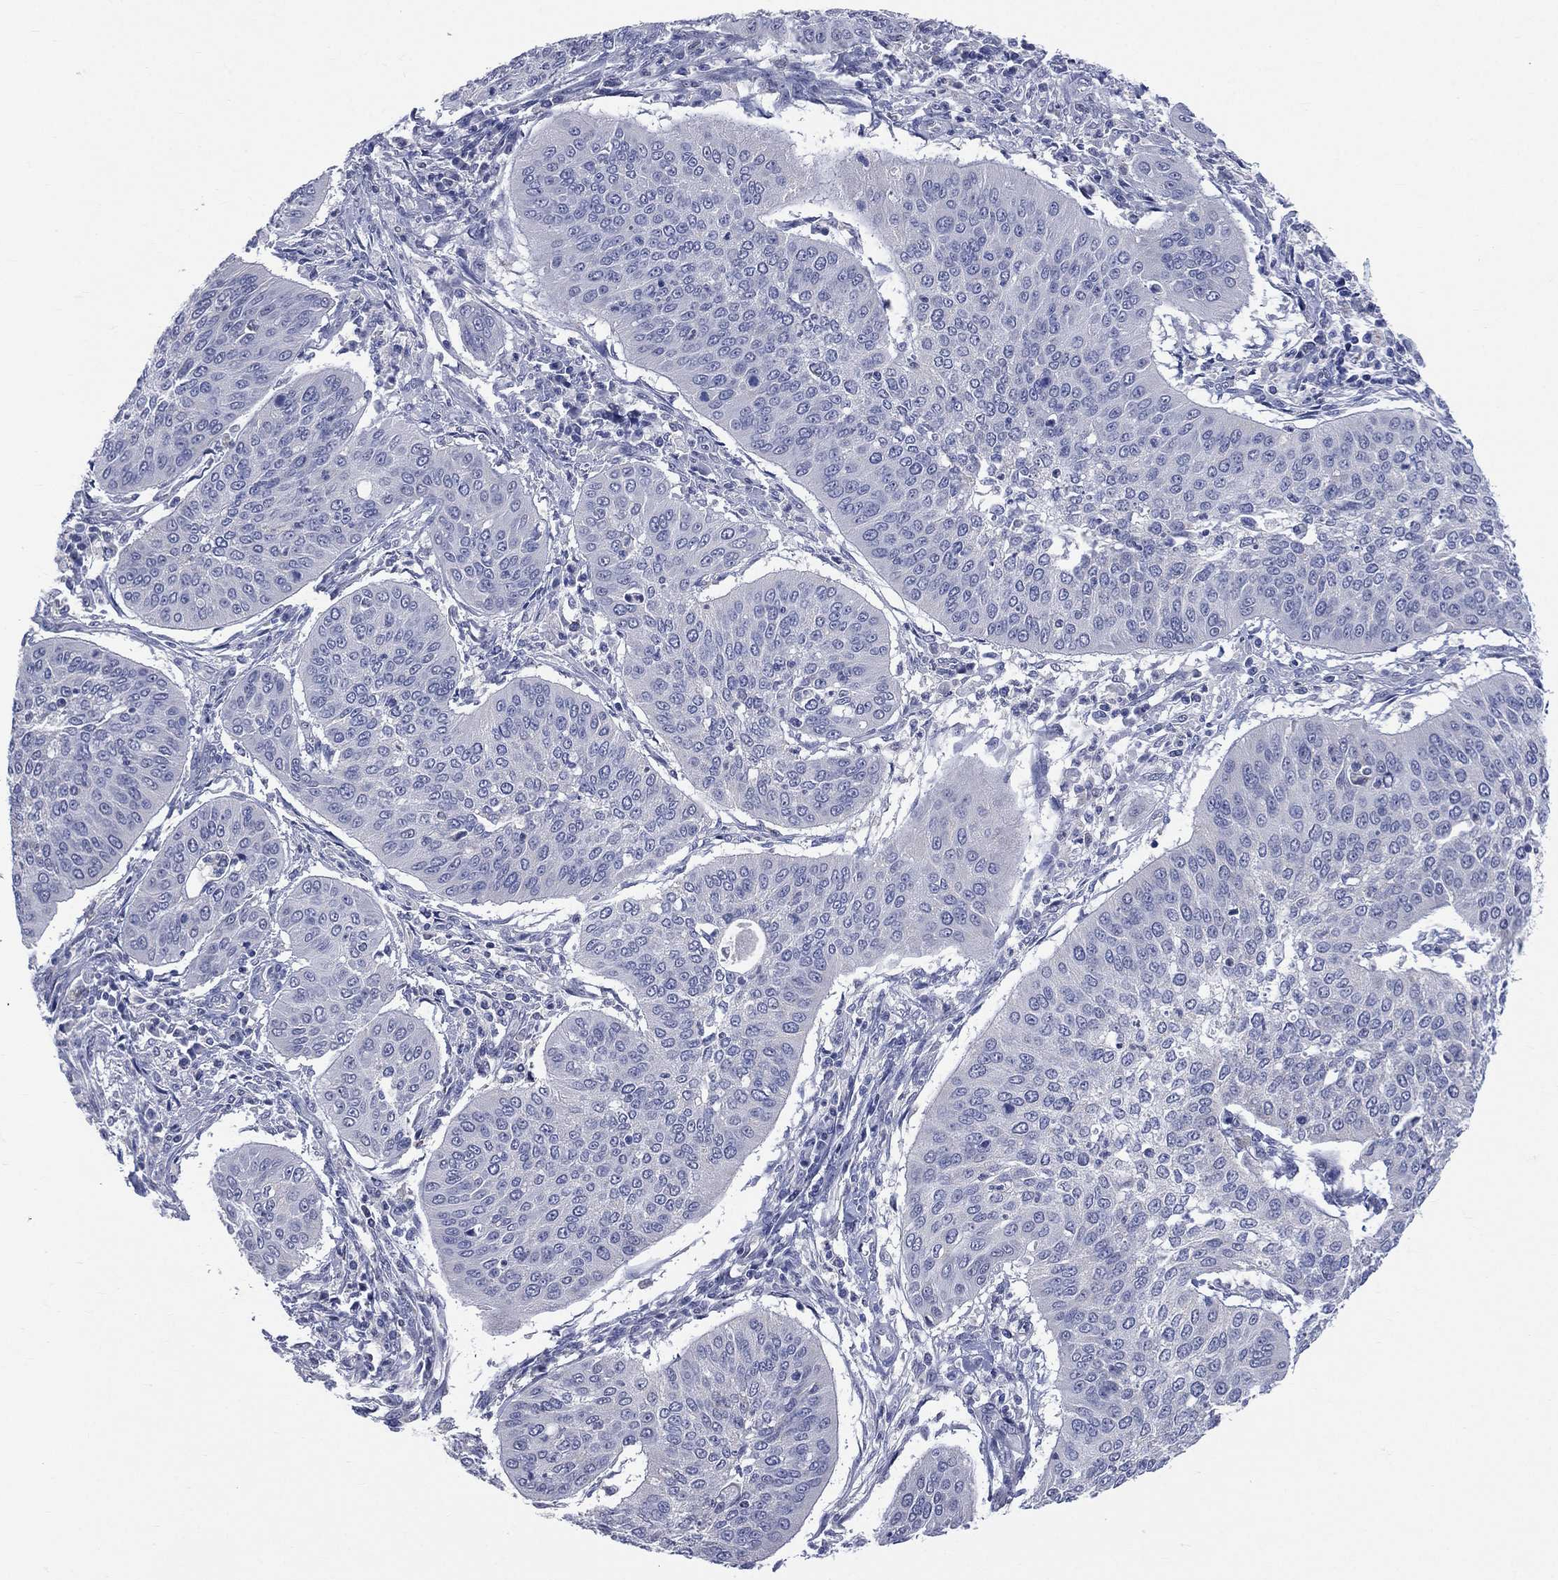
{"staining": {"intensity": "negative", "quantity": "none", "location": "none"}, "tissue": "cervical cancer", "cell_type": "Tumor cells", "image_type": "cancer", "snomed": [{"axis": "morphology", "description": "Normal tissue, NOS"}, {"axis": "morphology", "description": "Squamous cell carcinoma, NOS"}, {"axis": "topography", "description": "Cervix"}], "caption": "The micrograph demonstrates no significant positivity in tumor cells of cervical cancer.", "gene": "AKAP3", "patient": {"sex": "female", "age": 39}}